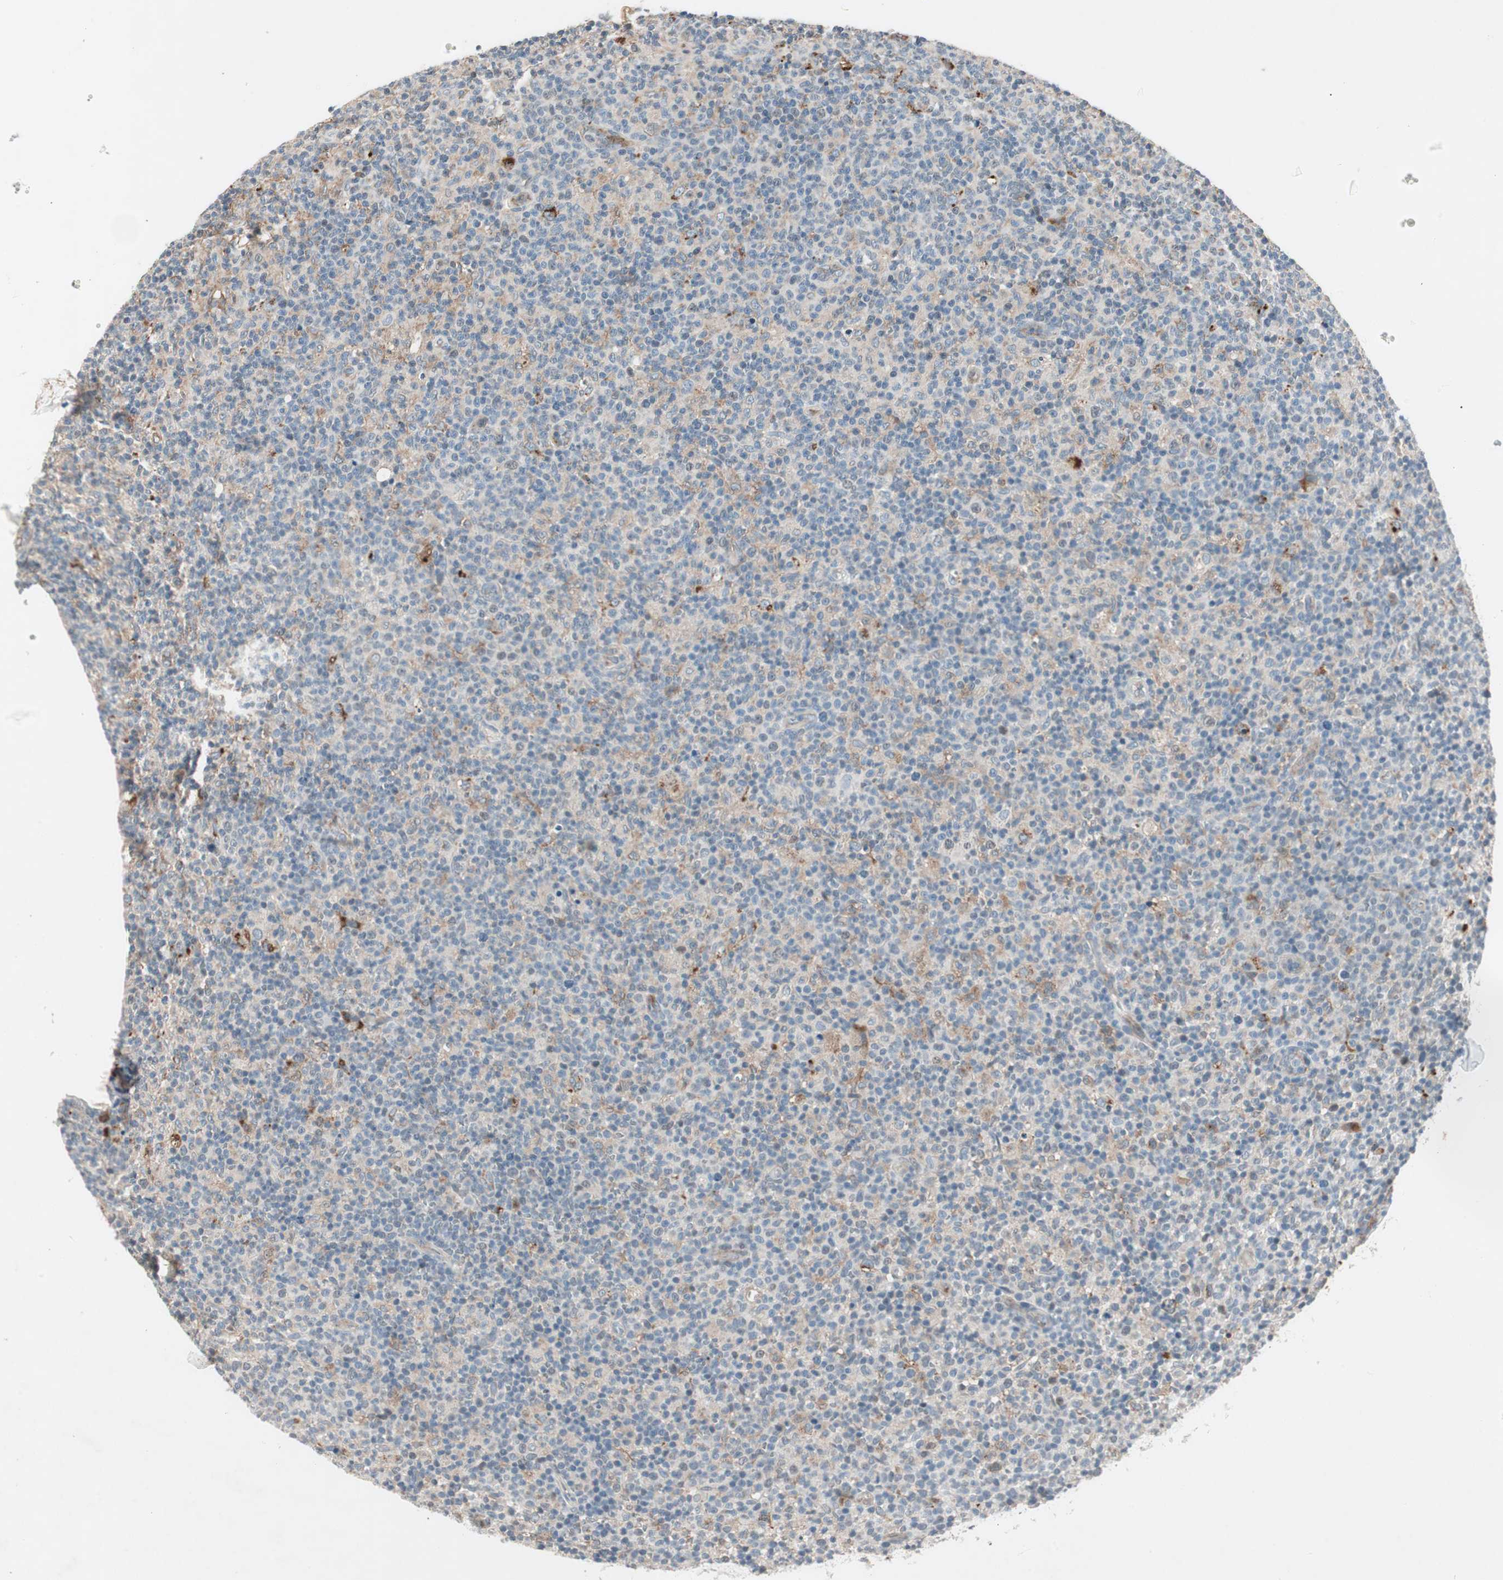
{"staining": {"intensity": "weak", "quantity": "25%-75%", "location": "cytoplasmic/membranous,nuclear"}, "tissue": "lymph node", "cell_type": "Germinal center cells", "image_type": "normal", "snomed": [{"axis": "morphology", "description": "Normal tissue, NOS"}, {"axis": "morphology", "description": "Inflammation, NOS"}, {"axis": "topography", "description": "Lymph node"}], "caption": "The histopathology image demonstrates staining of normal lymph node, revealing weak cytoplasmic/membranous,nuclear protein expression (brown color) within germinal center cells. (DAB IHC with brightfield microscopy, high magnification).", "gene": "FGFR4", "patient": {"sex": "male", "age": 55}}